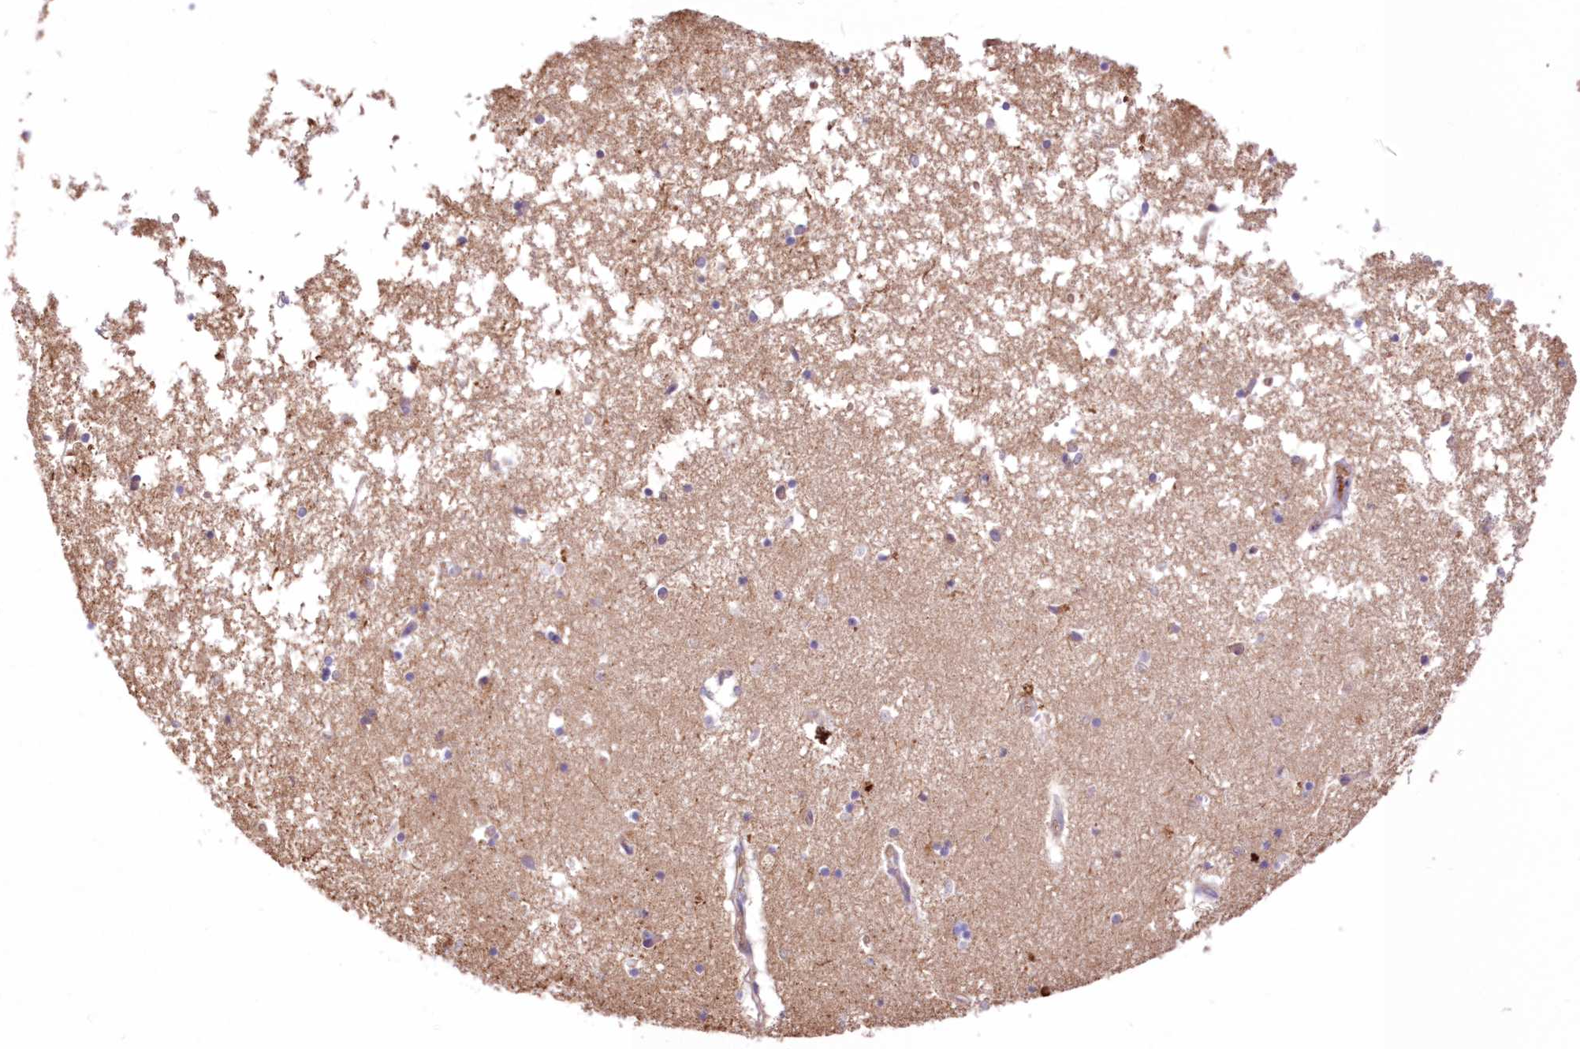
{"staining": {"intensity": "negative", "quantity": "none", "location": "none"}, "tissue": "hippocampus", "cell_type": "Glial cells", "image_type": "normal", "snomed": [{"axis": "morphology", "description": "Normal tissue, NOS"}, {"axis": "topography", "description": "Hippocampus"}], "caption": "A high-resolution image shows immunohistochemistry (IHC) staining of normal hippocampus, which exhibits no significant positivity in glial cells.", "gene": "FCHO2", "patient": {"sex": "male", "age": 70}}